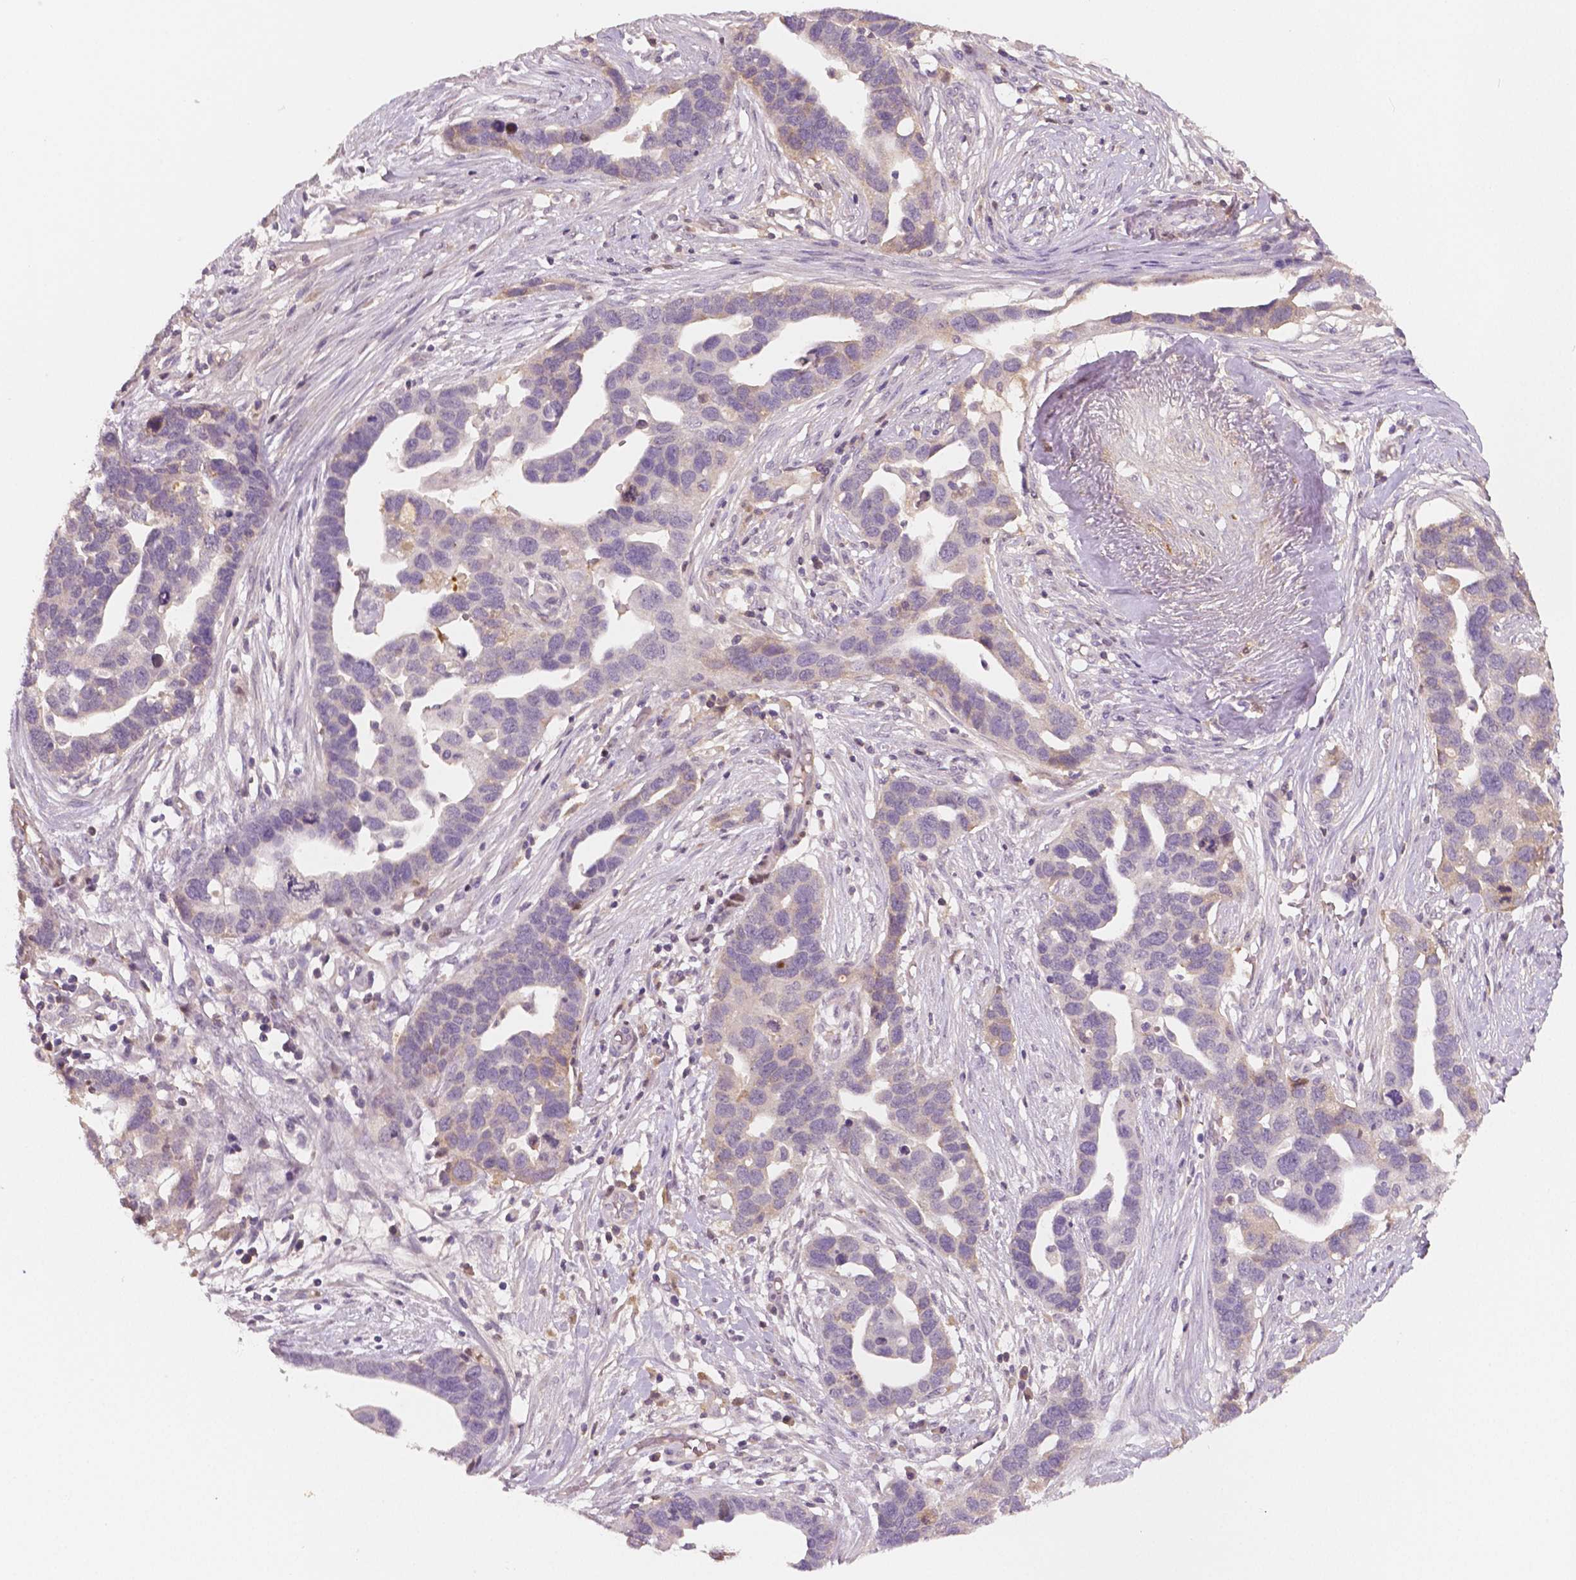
{"staining": {"intensity": "negative", "quantity": "none", "location": "none"}, "tissue": "ovarian cancer", "cell_type": "Tumor cells", "image_type": "cancer", "snomed": [{"axis": "morphology", "description": "Cystadenocarcinoma, serous, NOS"}, {"axis": "topography", "description": "Ovary"}], "caption": "The photomicrograph reveals no staining of tumor cells in ovarian cancer. The staining was performed using DAB (3,3'-diaminobenzidine) to visualize the protein expression in brown, while the nuclei were stained in blue with hematoxylin (Magnification: 20x).", "gene": "APOA4", "patient": {"sex": "female", "age": 54}}